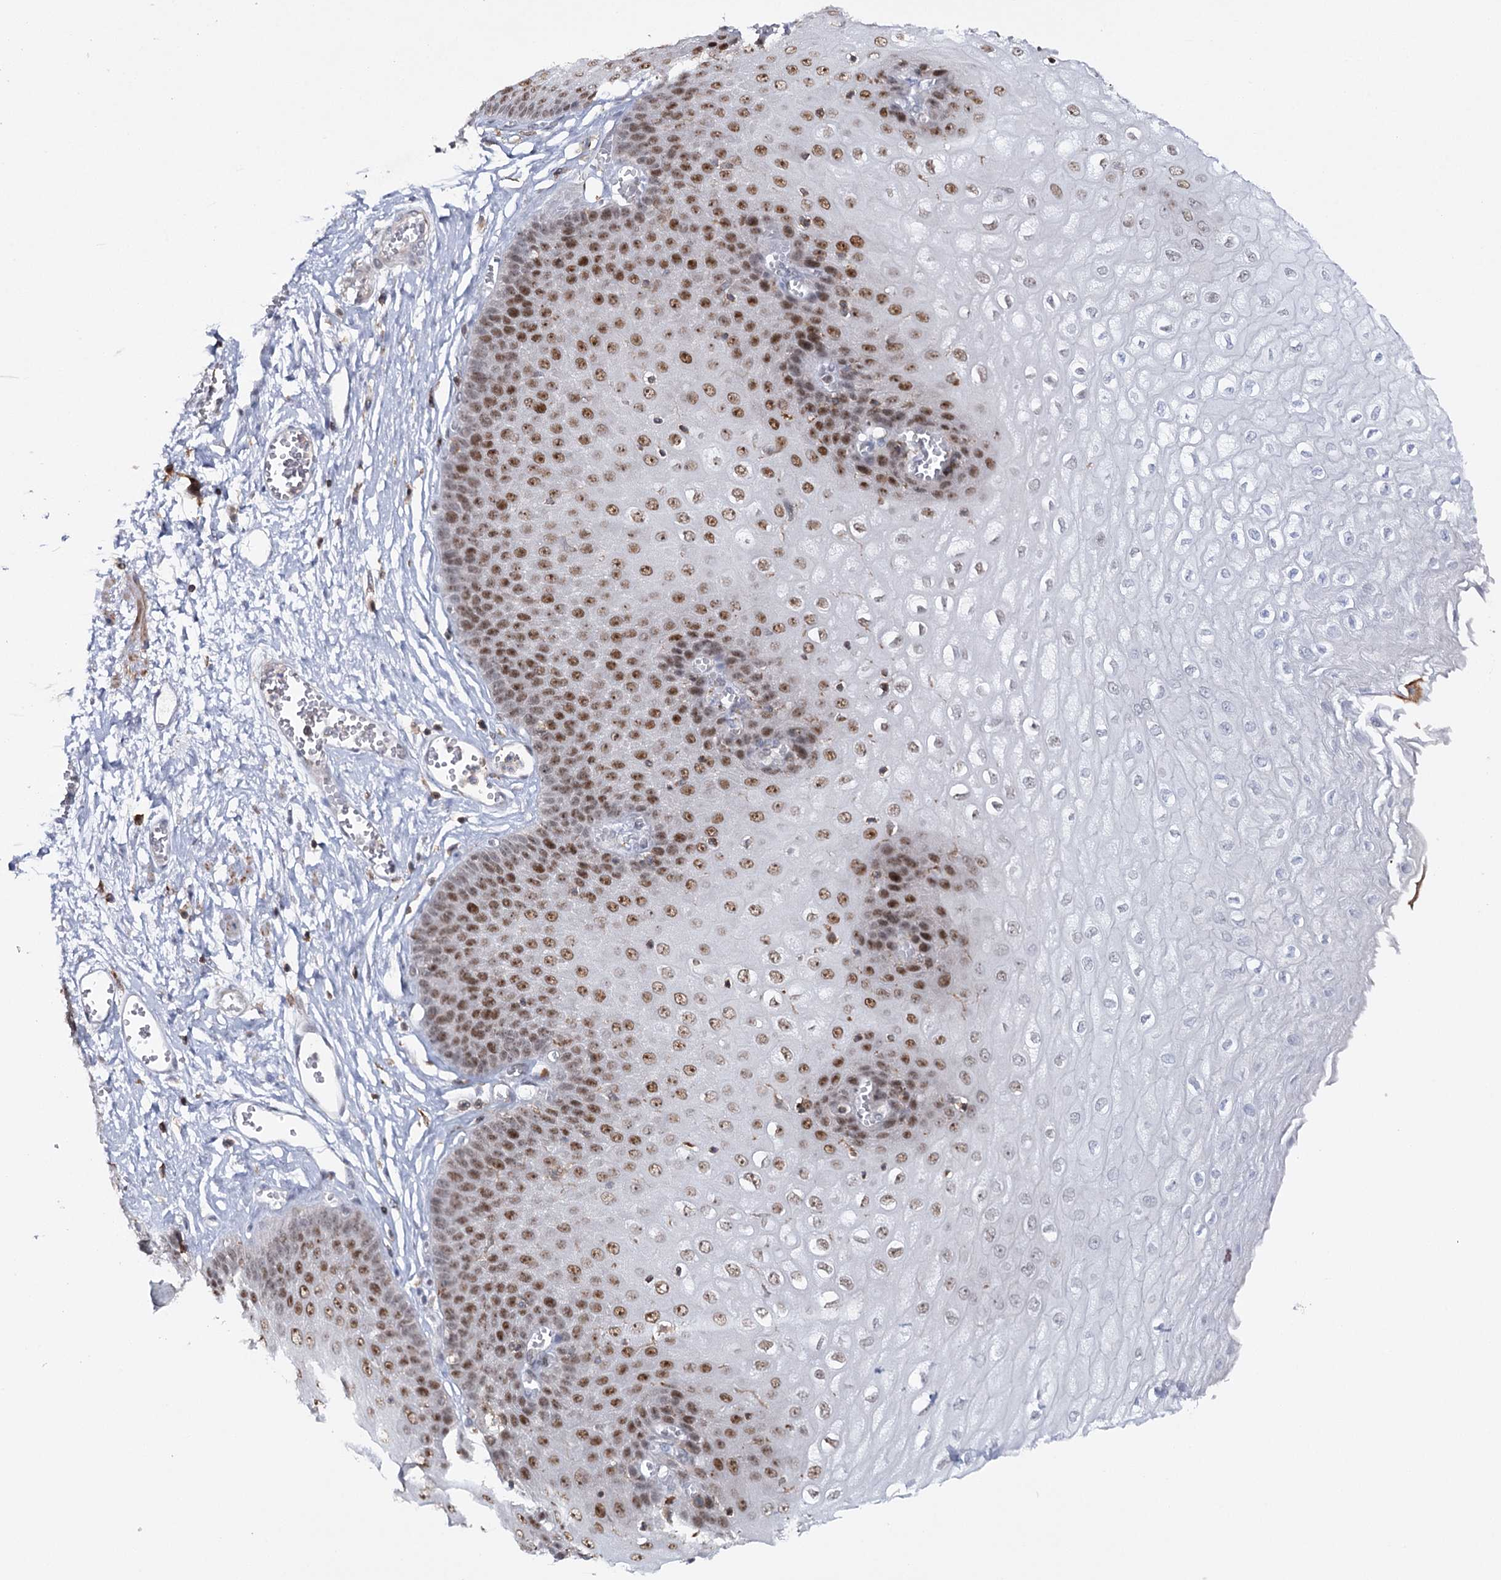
{"staining": {"intensity": "moderate", "quantity": "25%-75%", "location": "nuclear"}, "tissue": "esophagus", "cell_type": "Squamous epithelial cells", "image_type": "normal", "snomed": [{"axis": "morphology", "description": "Normal tissue, NOS"}, {"axis": "topography", "description": "Esophagus"}], "caption": "This photomicrograph displays unremarkable esophagus stained with IHC to label a protein in brown. The nuclear of squamous epithelial cells show moderate positivity for the protein. Nuclei are counter-stained blue.", "gene": "ZC3H8", "patient": {"sex": "male", "age": 60}}